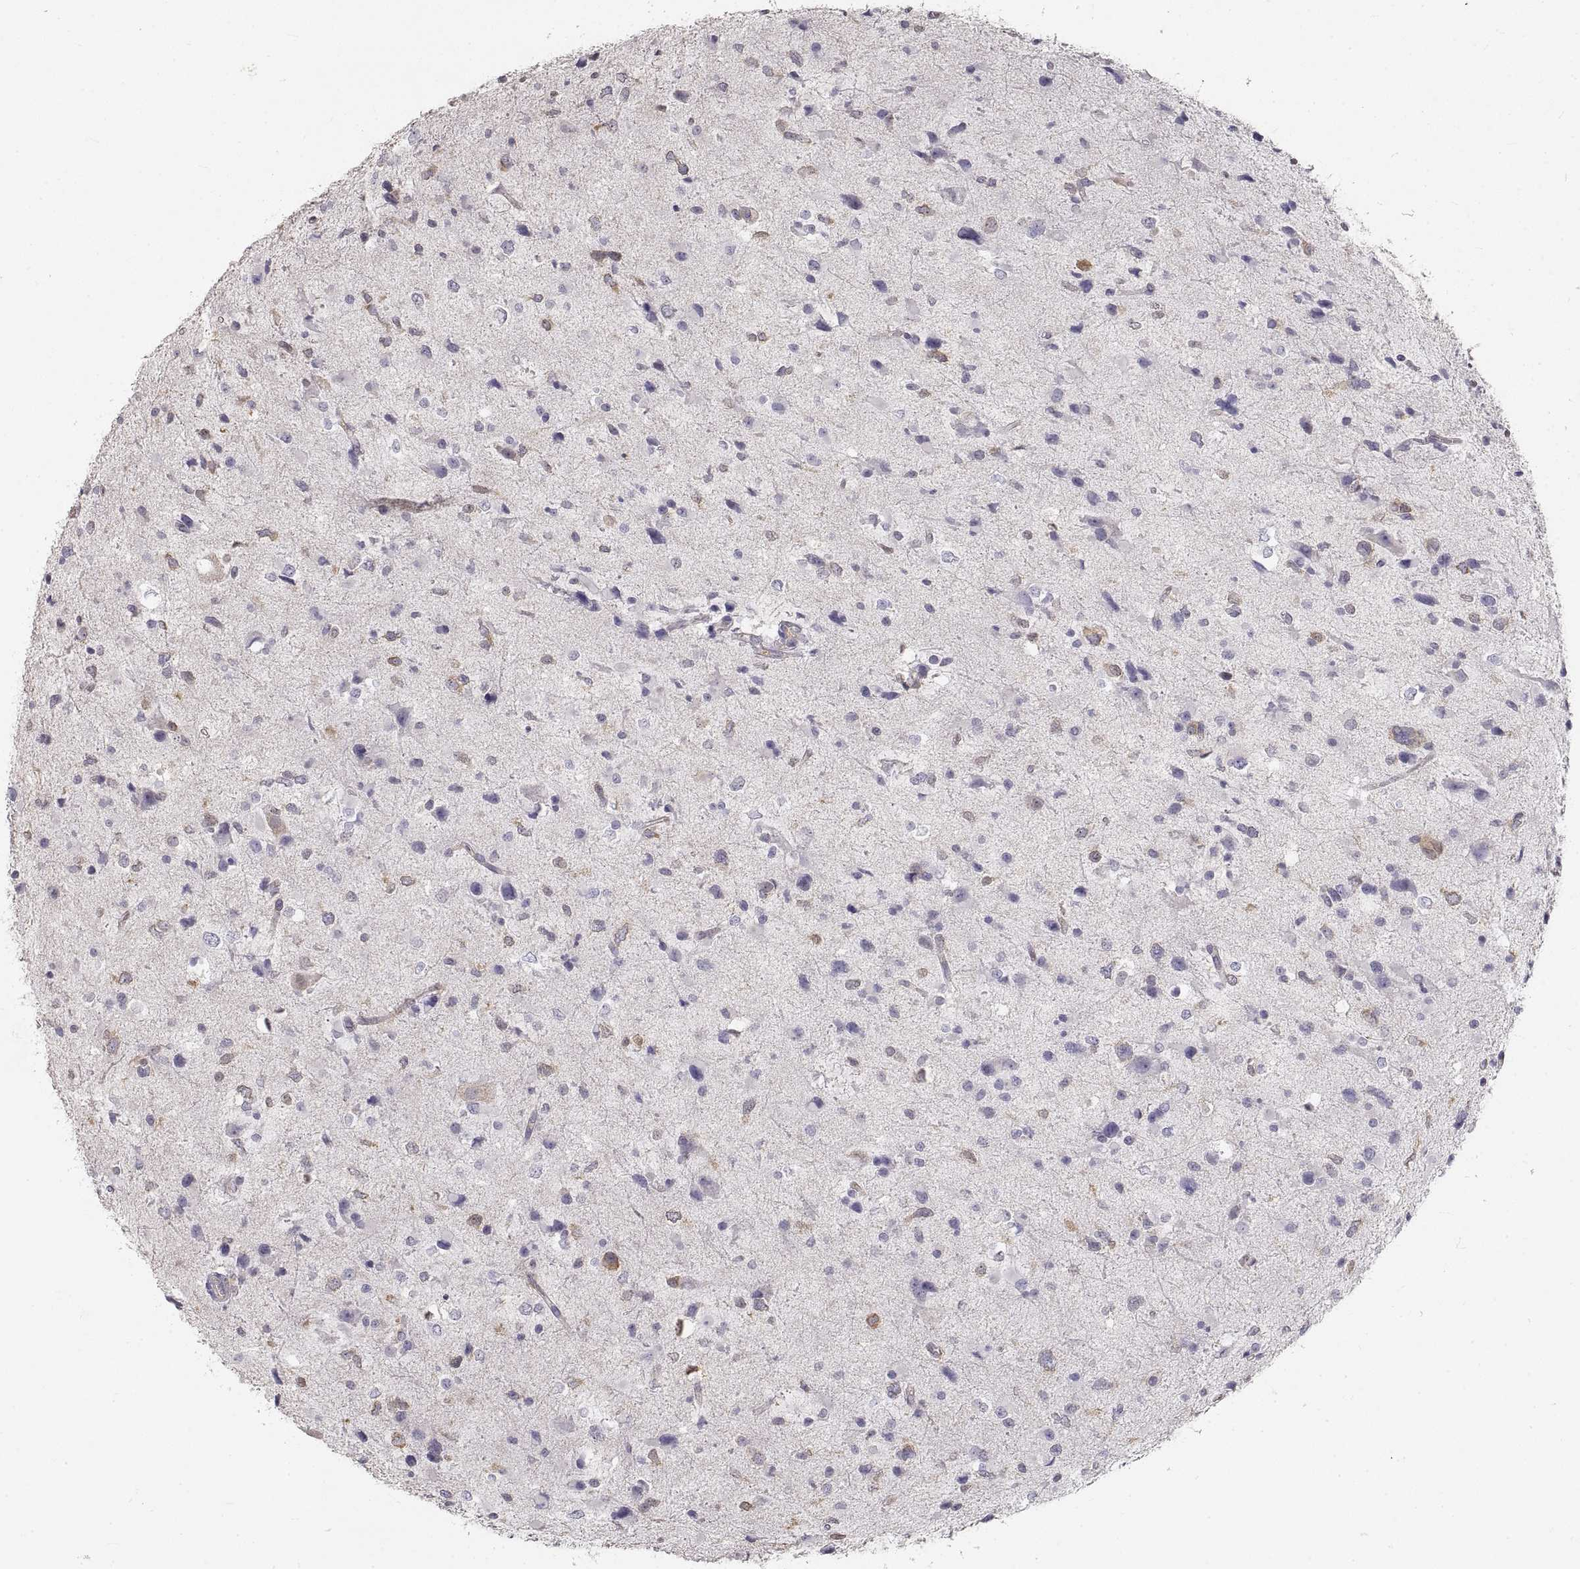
{"staining": {"intensity": "moderate", "quantity": "<25%", "location": "cytoplasmic/membranous"}, "tissue": "glioma", "cell_type": "Tumor cells", "image_type": "cancer", "snomed": [{"axis": "morphology", "description": "Glioma, malignant, Low grade"}, {"axis": "topography", "description": "Brain"}], "caption": "A micrograph showing moderate cytoplasmic/membranous expression in about <25% of tumor cells in glioma, as visualized by brown immunohistochemical staining.", "gene": "HSP90AB1", "patient": {"sex": "female", "age": 32}}